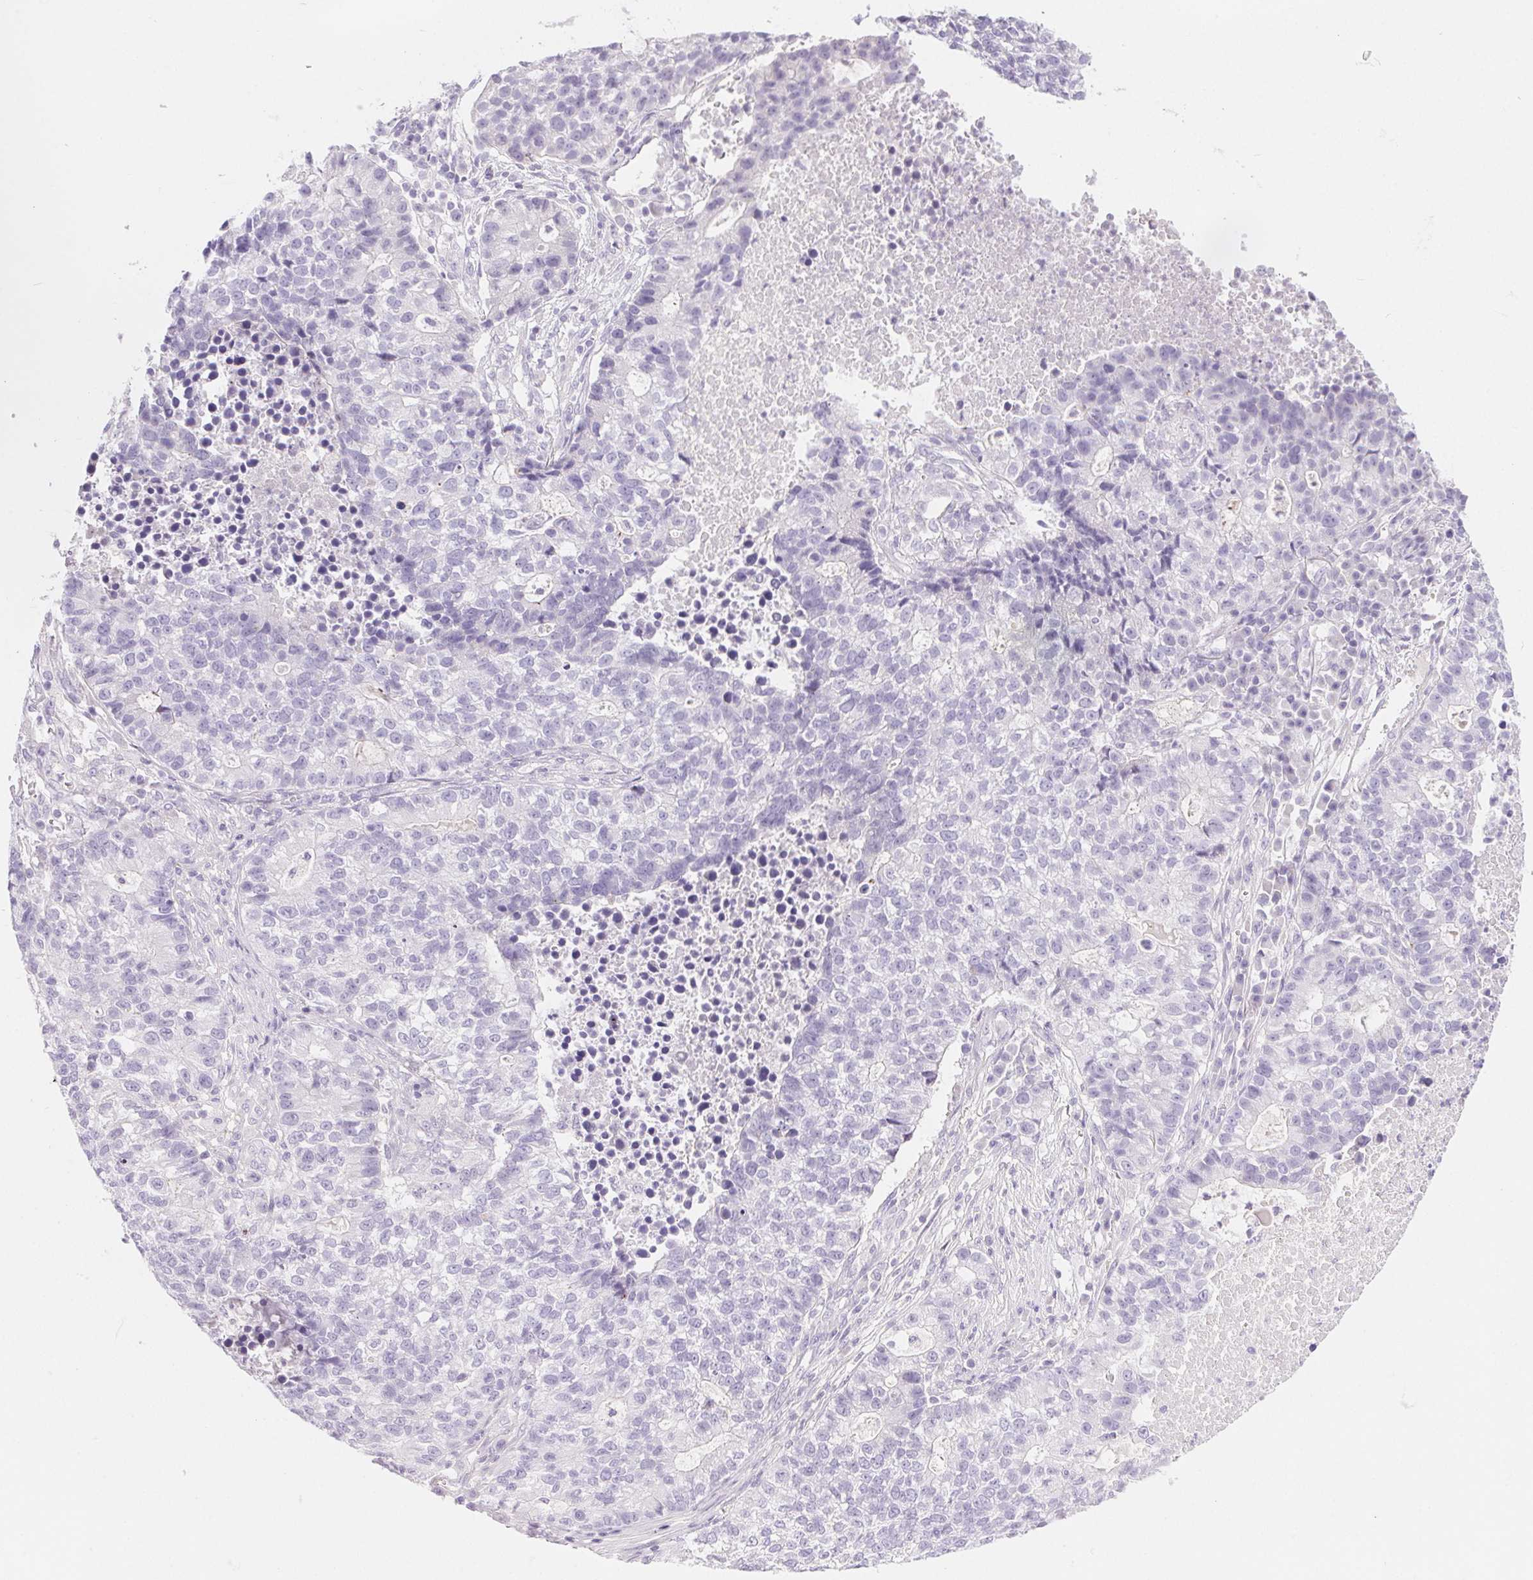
{"staining": {"intensity": "negative", "quantity": "none", "location": "none"}, "tissue": "lung cancer", "cell_type": "Tumor cells", "image_type": "cancer", "snomed": [{"axis": "morphology", "description": "Adenocarcinoma, NOS"}, {"axis": "topography", "description": "Lung"}], "caption": "IHC photomicrograph of neoplastic tissue: human lung cancer stained with DAB (3,3'-diaminobenzidine) shows no significant protein expression in tumor cells. The staining is performed using DAB (3,3'-diaminobenzidine) brown chromogen with nuclei counter-stained in using hematoxylin.", "gene": "CLDN16", "patient": {"sex": "male", "age": 57}}